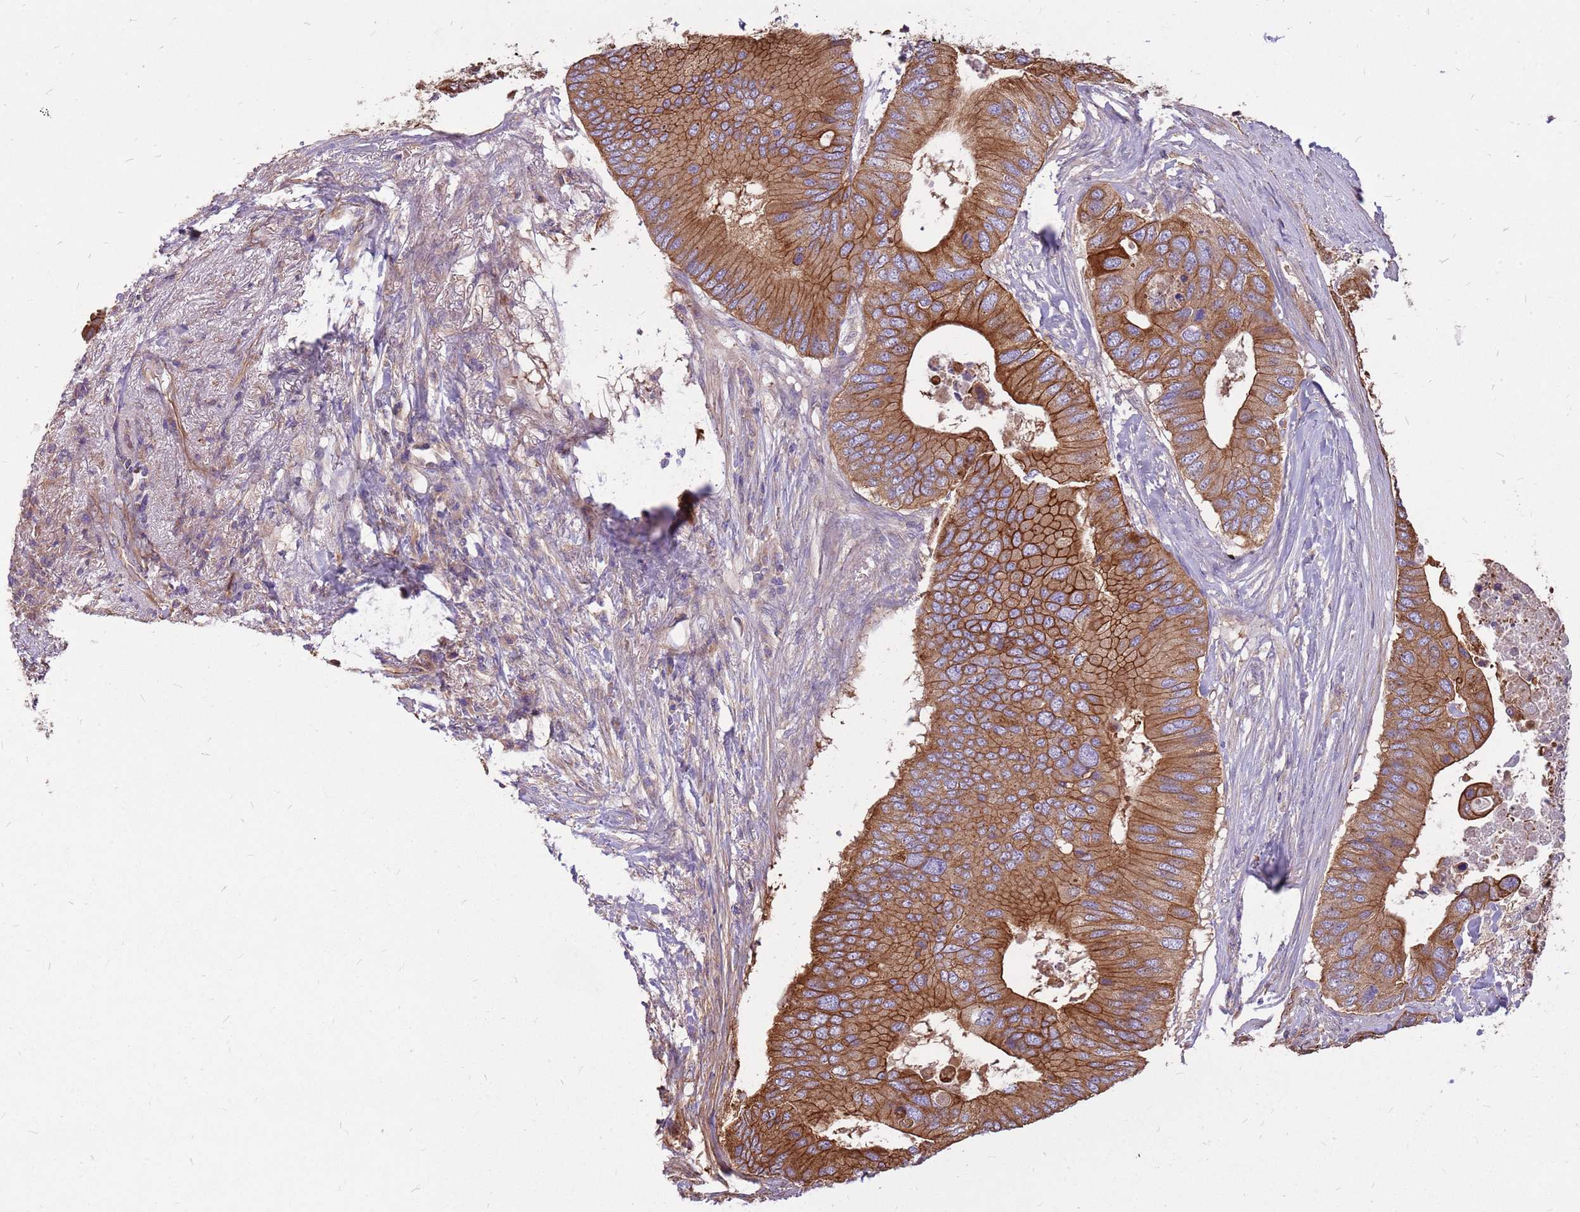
{"staining": {"intensity": "strong", "quantity": ">75%", "location": "cytoplasmic/membranous"}, "tissue": "colorectal cancer", "cell_type": "Tumor cells", "image_type": "cancer", "snomed": [{"axis": "morphology", "description": "Adenocarcinoma, NOS"}, {"axis": "topography", "description": "Colon"}], "caption": "DAB immunohistochemical staining of colorectal cancer displays strong cytoplasmic/membranous protein positivity in about >75% of tumor cells.", "gene": "WASHC4", "patient": {"sex": "male", "age": 71}}